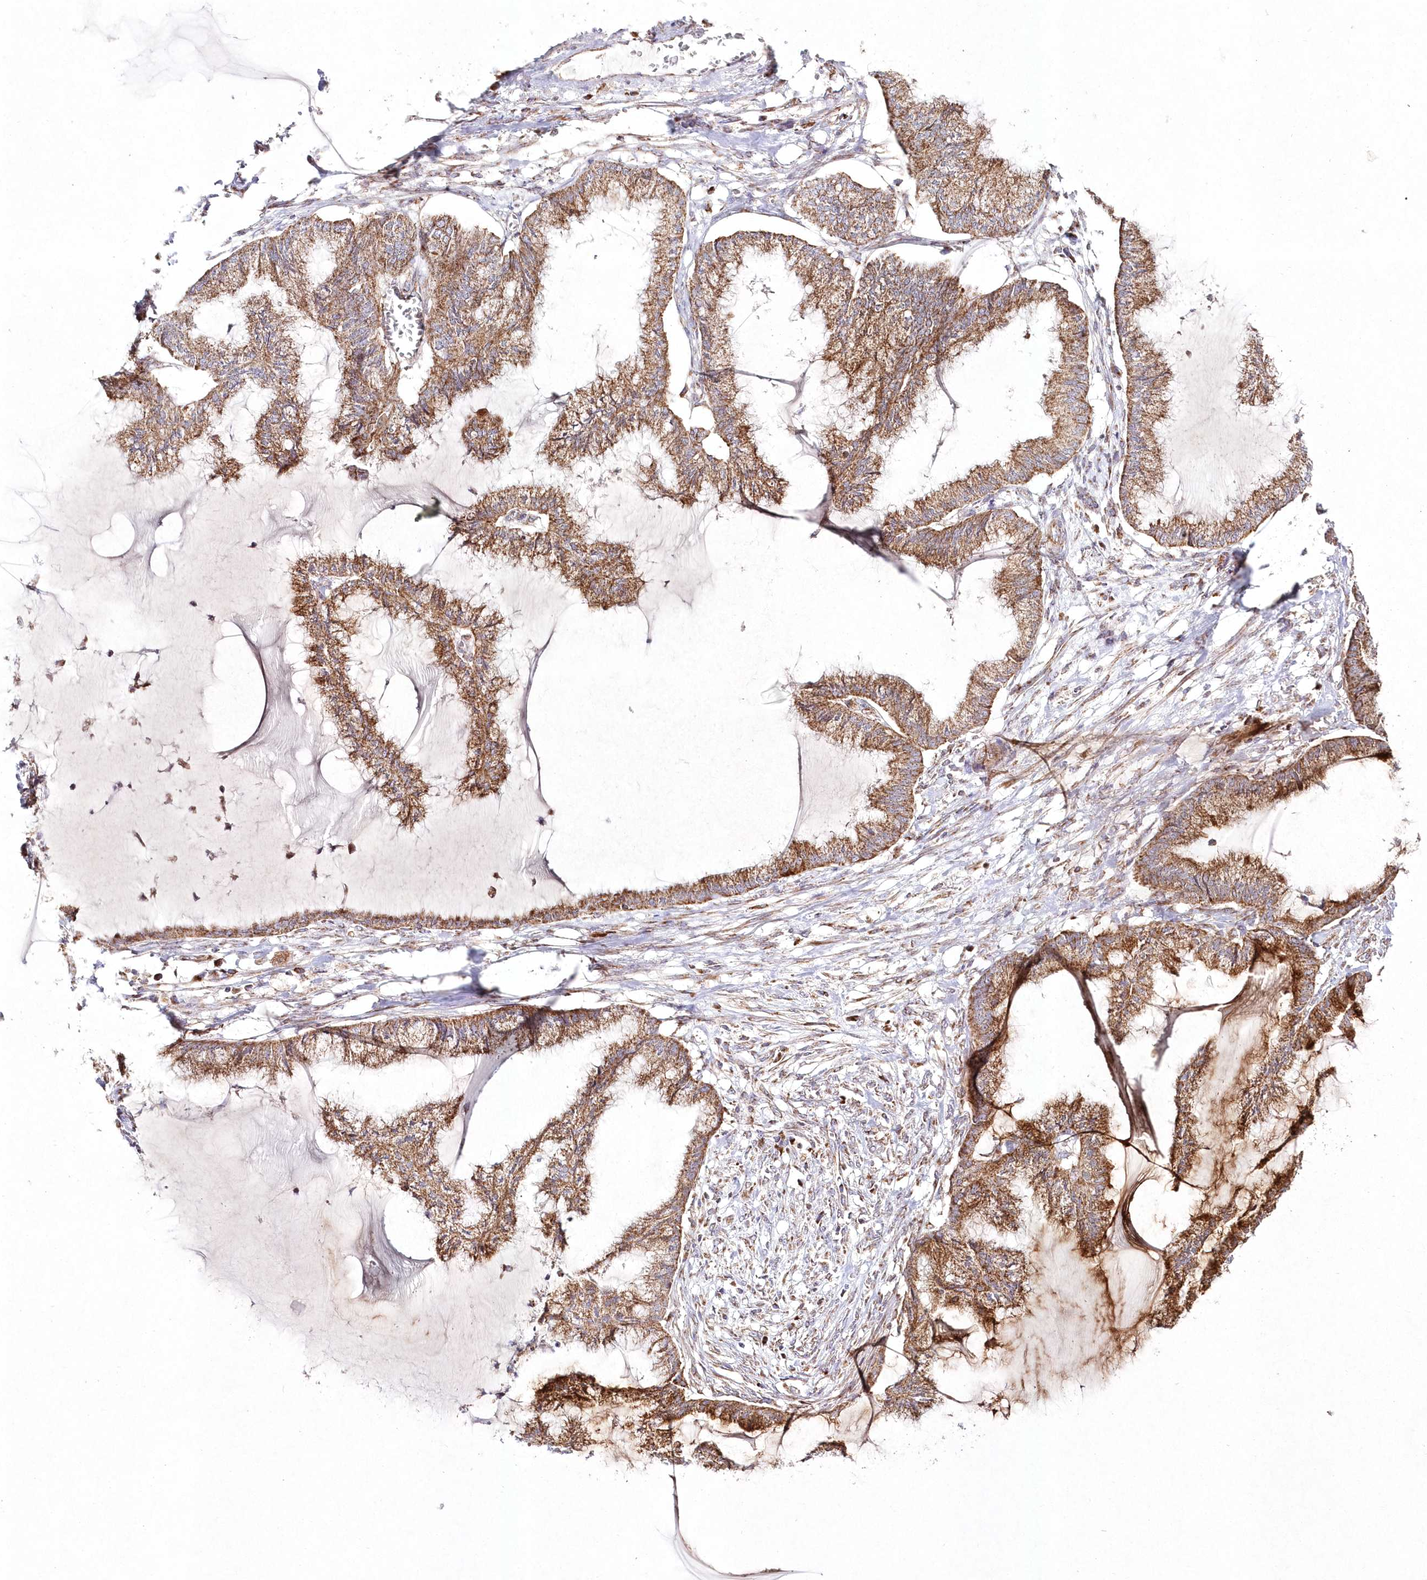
{"staining": {"intensity": "moderate", "quantity": ">75%", "location": "cytoplasmic/membranous"}, "tissue": "endometrial cancer", "cell_type": "Tumor cells", "image_type": "cancer", "snomed": [{"axis": "morphology", "description": "Adenocarcinoma, NOS"}, {"axis": "topography", "description": "Endometrium"}], "caption": "Protein staining demonstrates moderate cytoplasmic/membranous positivity in about >75% of tumor cells in endometrial cancer (adenocarcinoma). The staining was performed using DAB to visualize the protein expression in brown, while the nuclei were stained in blue with hematoxylin (Magnification: 20x).", "gene": "DNA2", "patient": {"sex": "female", "age": 86}}